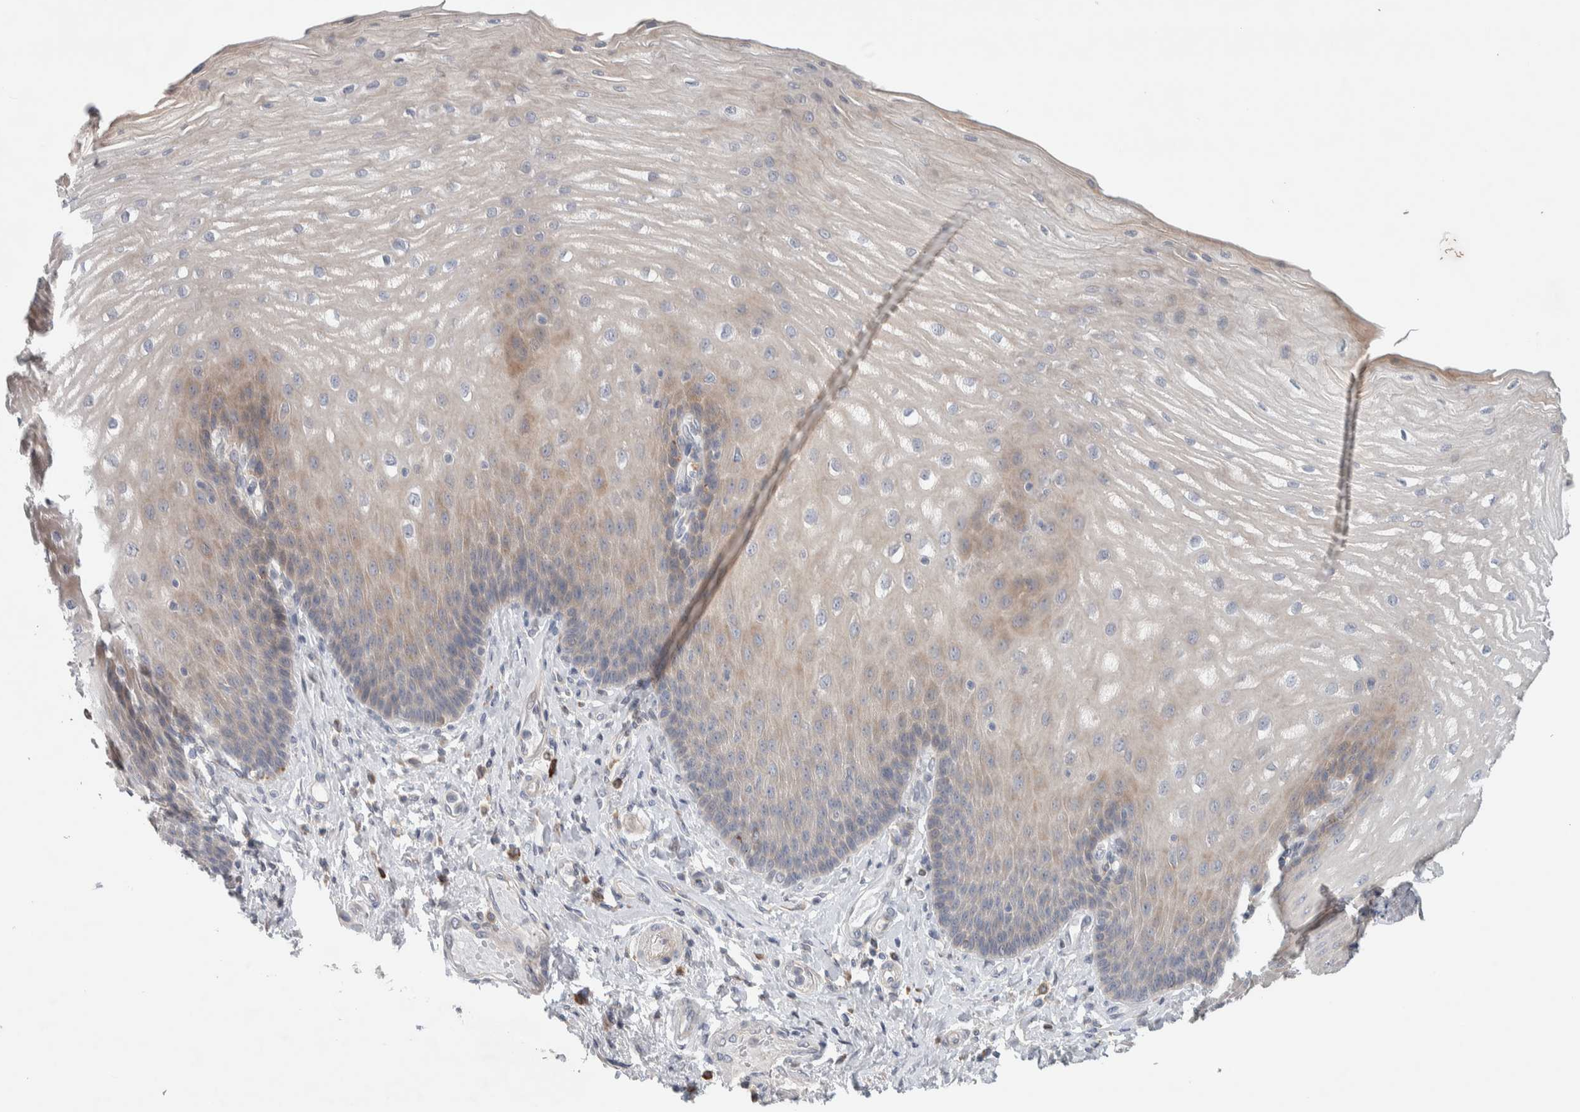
{"staining": {"intensity": "weak", "quantity": "<25%", "location": "cytoplasmic/membranous"}, "tissue": "esophagus", "cell_type": "Squamous epithelial cells", "image_type": "normal", "snomed": [{"axis": "morphology", "description": "Normal tissue, NOS"}, {"axis": "topography", "description": "Esophagus"}], "caption": "This is an immunohistochemistry histopathology image of normal esophagus. There is no expression in squamous epithelial cells.", "gene": "ADCY8", "patient": {"sex": "male", "age": 54}}